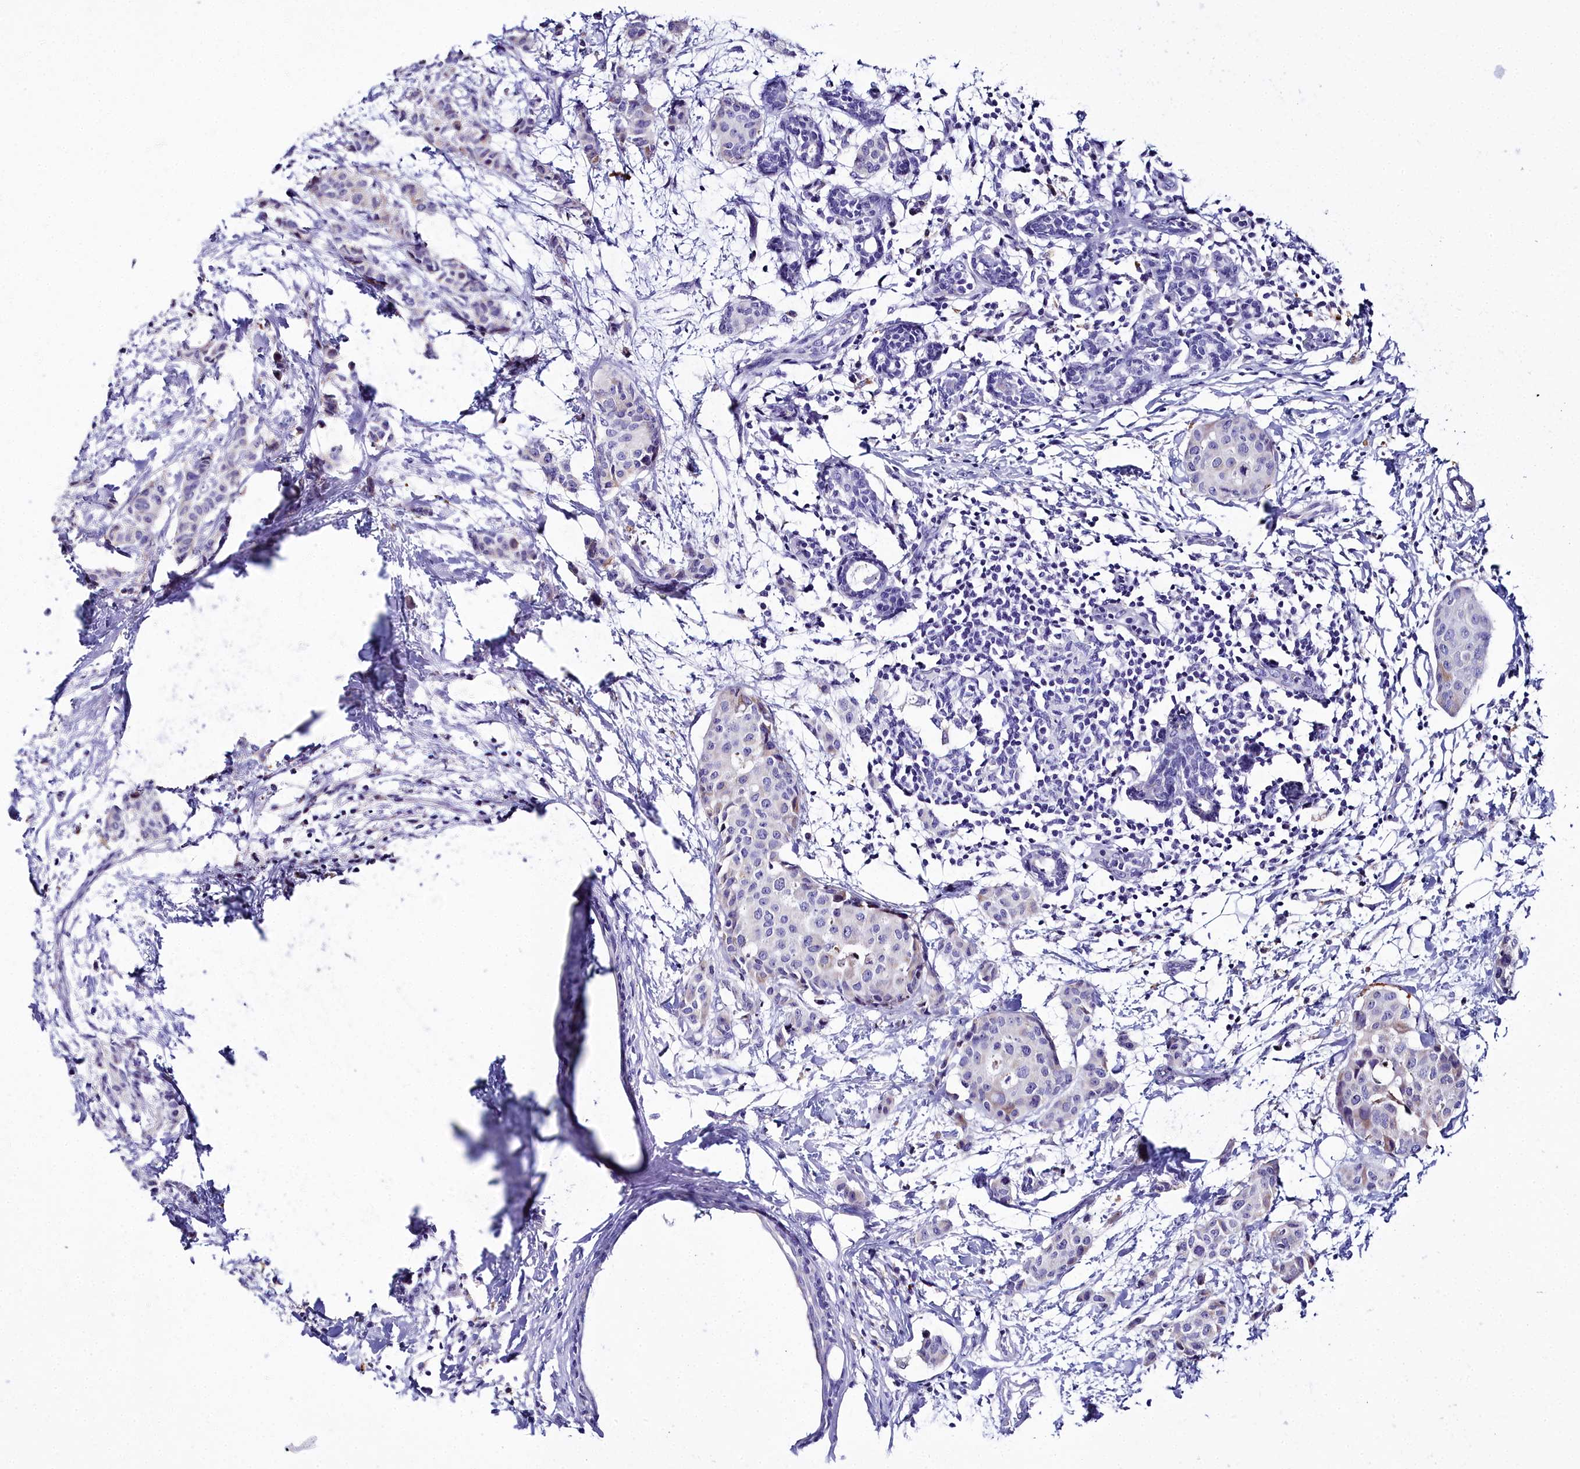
{"staining": {"intensity": "negative", "quantity": "none", "location": "none"}, "tissue": "breast cancer", "cell_type": "Tumor cells", "image_type": "cancer", "snomed": [{"axis": "morphology", "description": "Duct carcinoma"}, {"axis": "topography", "description": "Breast"}], "caption": "This is an IHC micrograph of human breast cancer. There is no expression in tumor cells.", "gene": "ELAPOR2", "patient": {"sex": "female", "age": 40}}